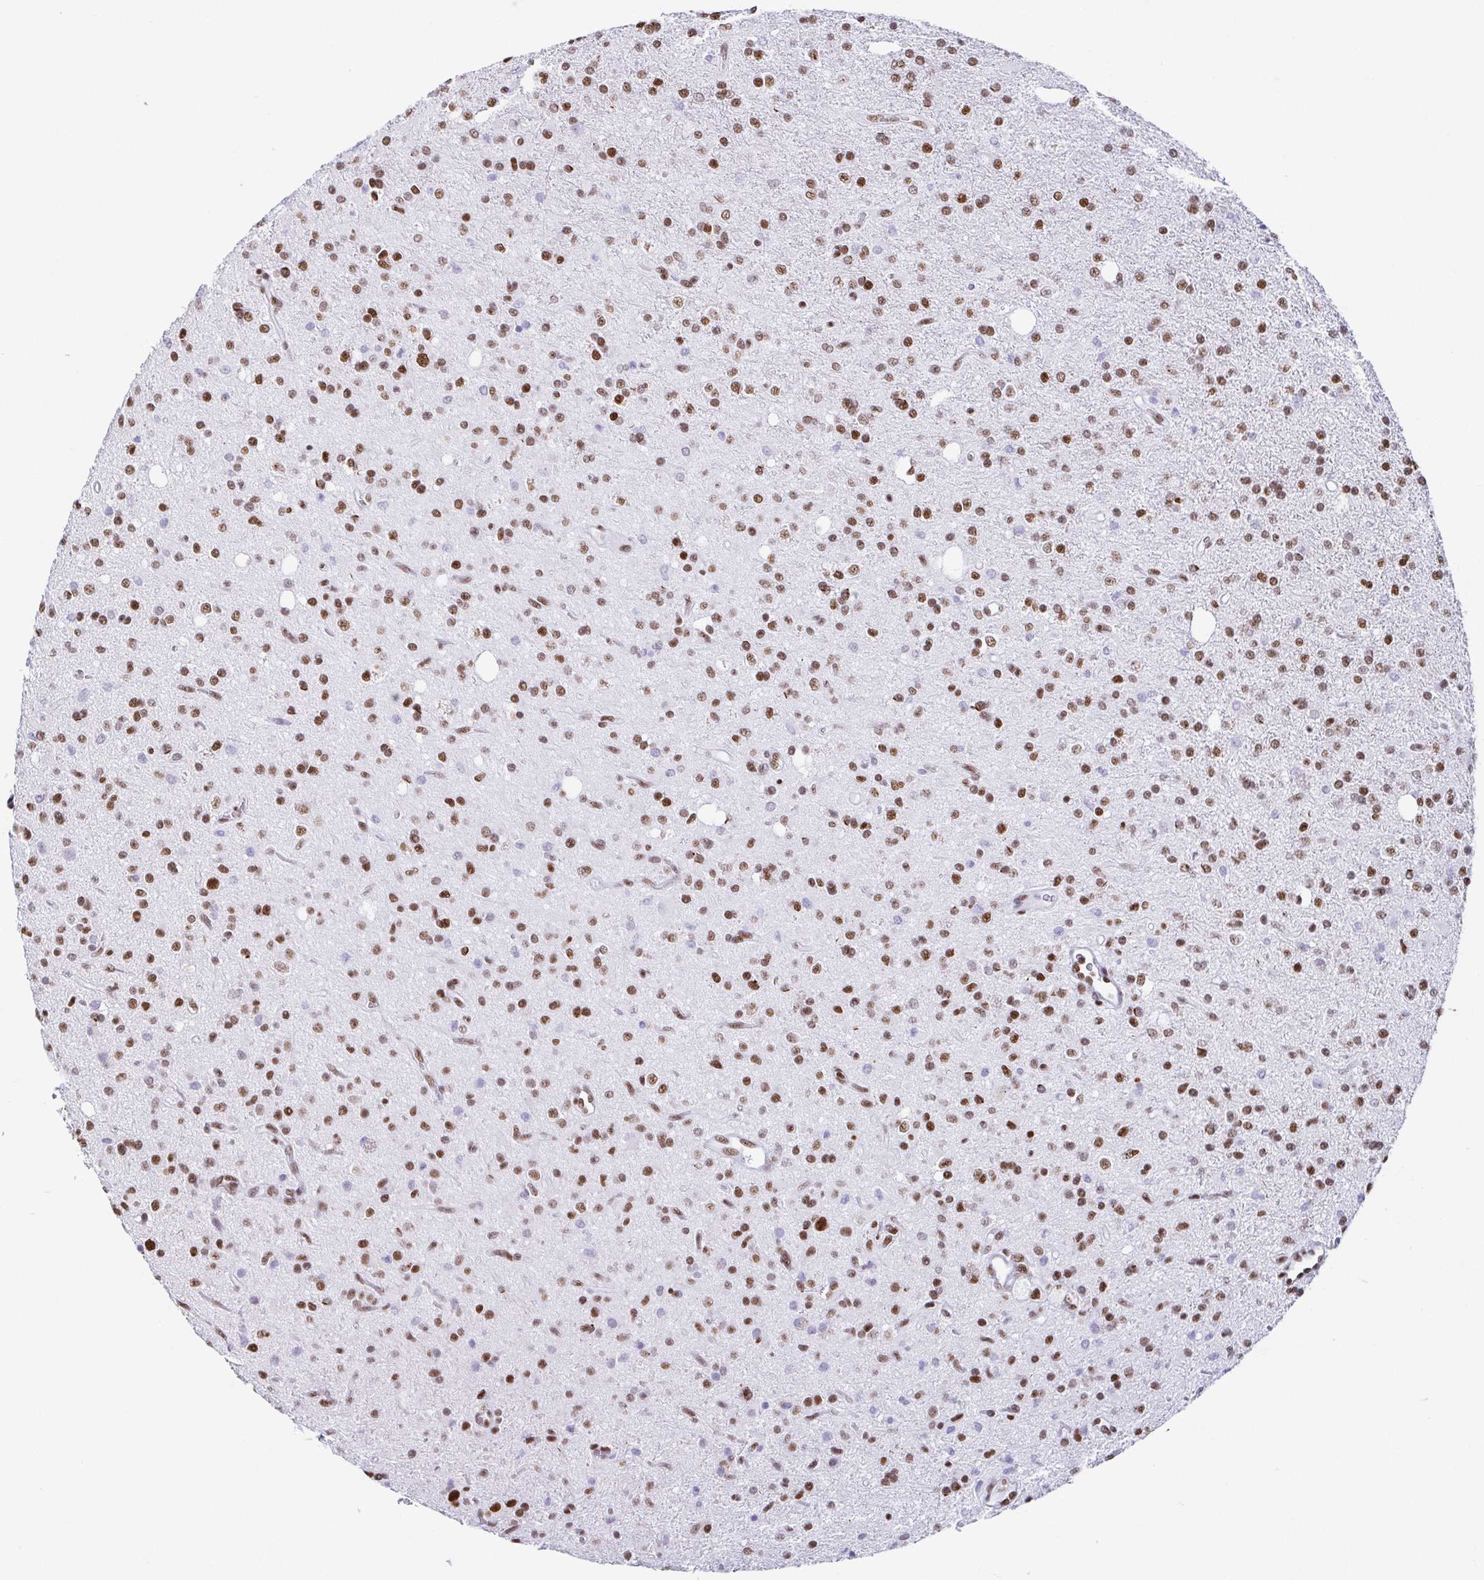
{"staining": {"intensity": "moderate", "quantity": ">75%", "location": "nuclear"}, "tissue": "glioma", "cell_type": "Tumor cells", "image_type": "cancer", "snomed": [{"axis": "morphology", "description": "Glioma, malignant, Low grade"}, {"axis": "topography", "description": "Brain"}], "caption": "Tumor cells demonstrate medium levels of moderate nuclear positivity in approximately >75% of cells in malignant glioma (low-grade).", "gene": "EWSR1", "patient": {"sex": "female", "age": 33}}